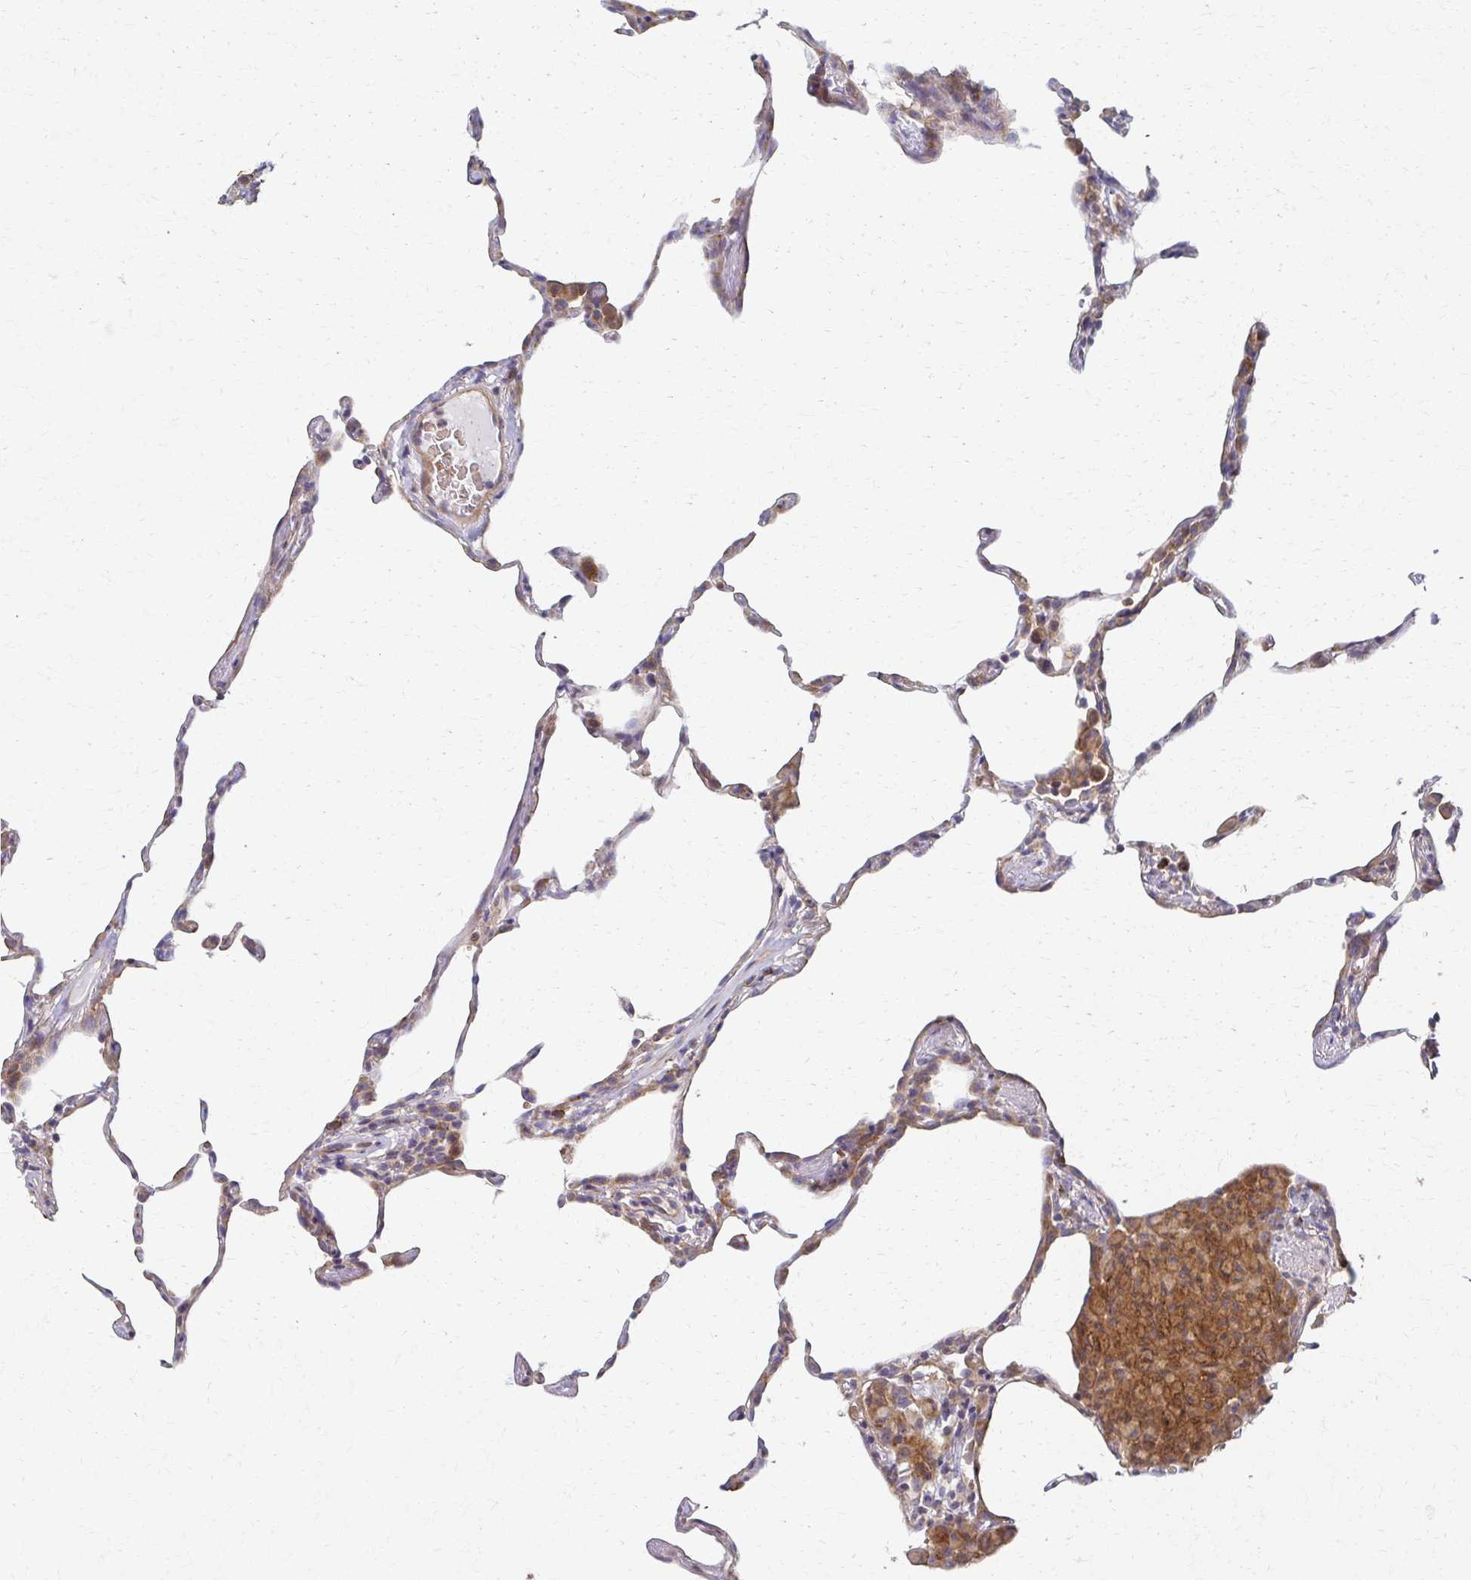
{"staining": {"intensity": "weak", "quantity": "25%-75%", "location": "cytoplasmic/membranous"}, "tissue": "lung", "cell_type": "Alveolar cells", "image_type": "normal", "snomed": [{"axis": "morphology", "description": "Normal tissue, NOS"}, {"axis": "topography", "description": "Lung"}], "caption": "The micrograph reveals immunohistochemical staining of unremarkable lung. There is weak cytoplasmic/membranous positivity is appreciated in about 25%-75% of alveolar cells.", "gene": "SKA2", "patient": {"sex": "female", "age": 57}}